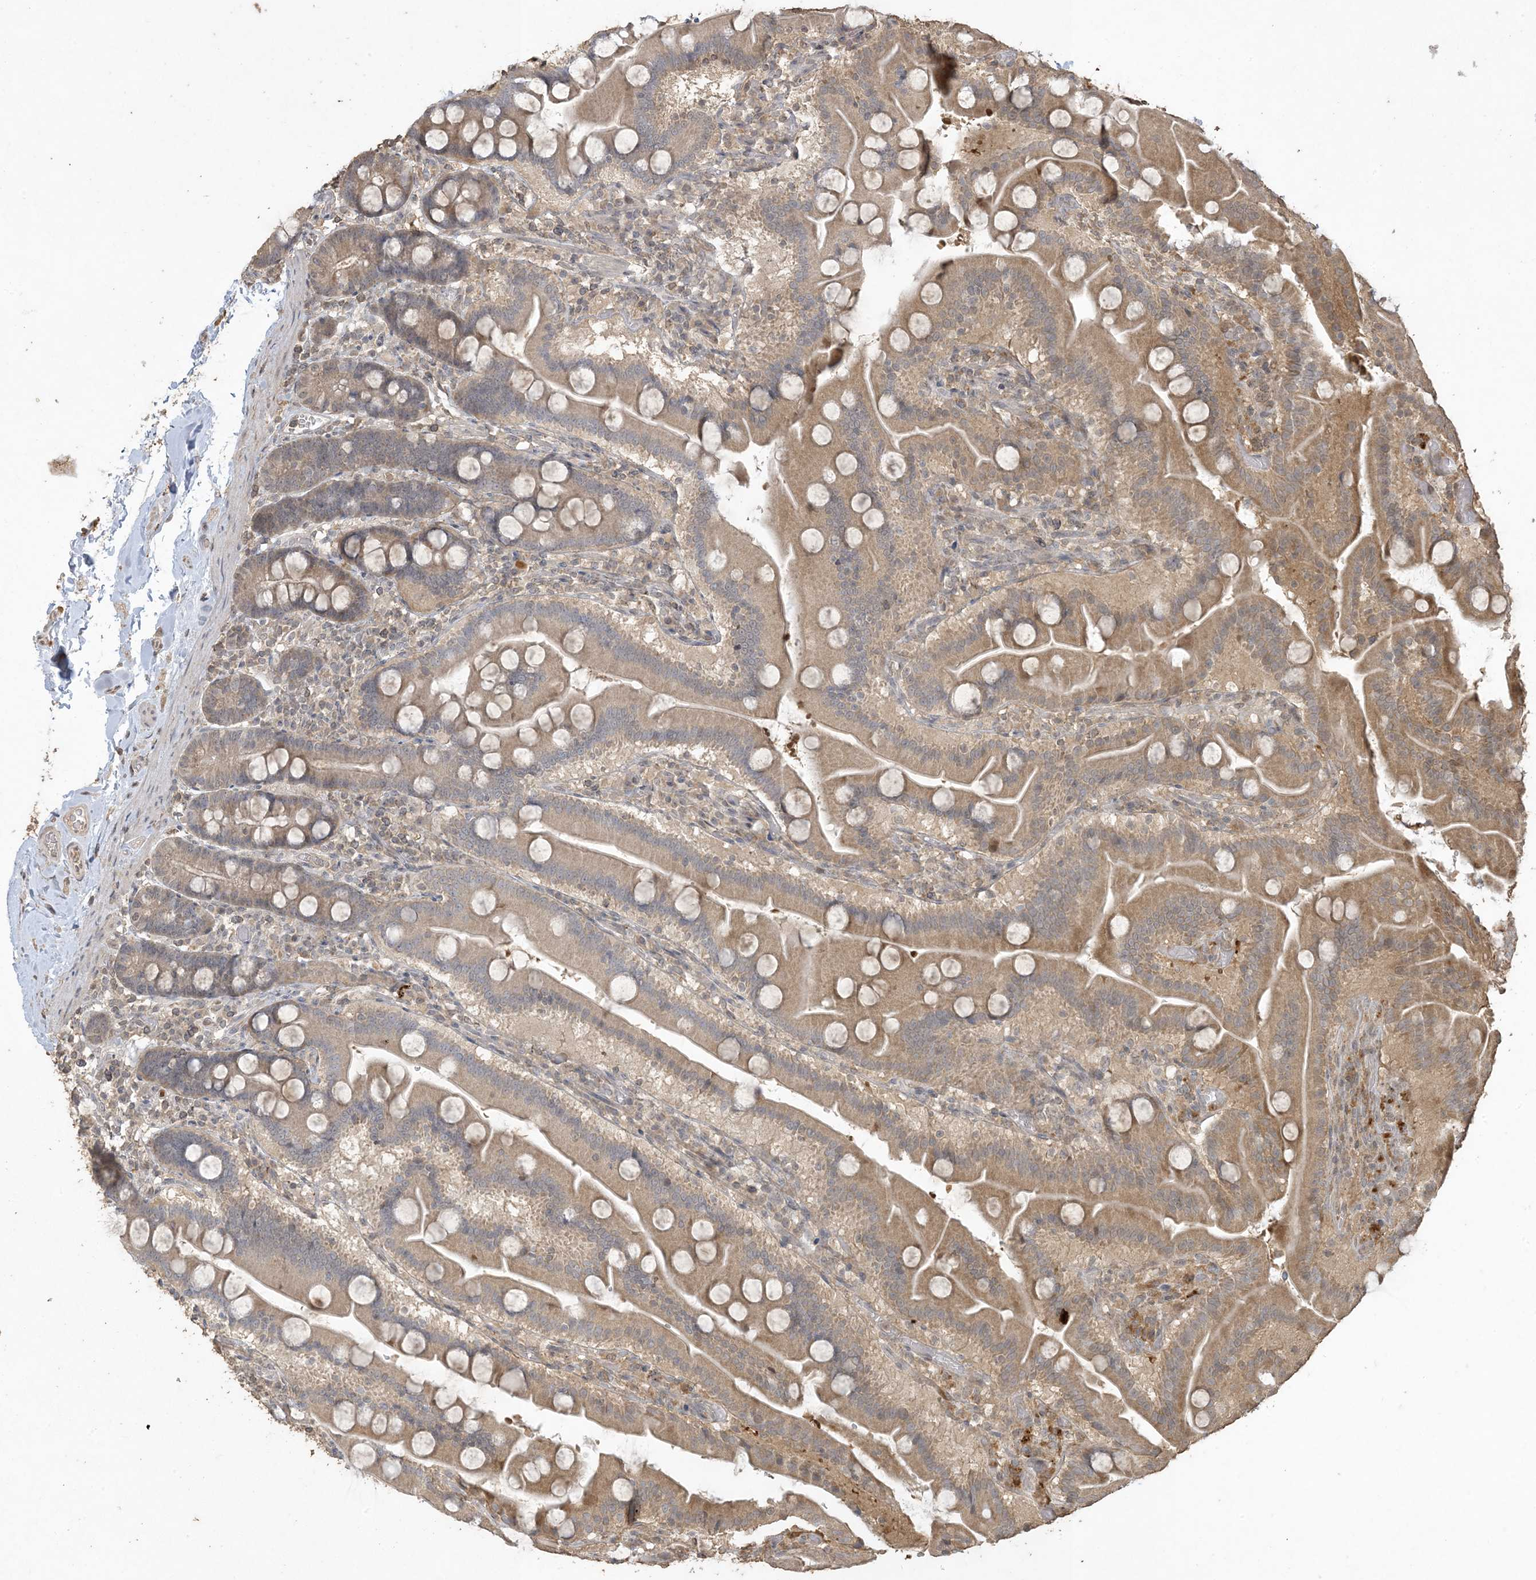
{"staining": {"intensity": "moderate", "quantity": ">75%", "location": "cytoplasmic/membranous"}, "tissue": "duodenum", "cell_type": "Glandular cells", "image_type": "normal", "snomed": [{"axis": "morphology", "description": "Normal tissue, NOS"}, {"axis": "topography", "description": "Duodenum"}], "caption": "Glandular cells exhibit medium levels of moderate cytoplasmic/membranous expression in about >75% of cells in benign duodenum. The protein of interest is shown in brown color, while the nuclei are stained blue.", "gene": "EFCAB8", "patient": {"sex": "male", "age": 55}}